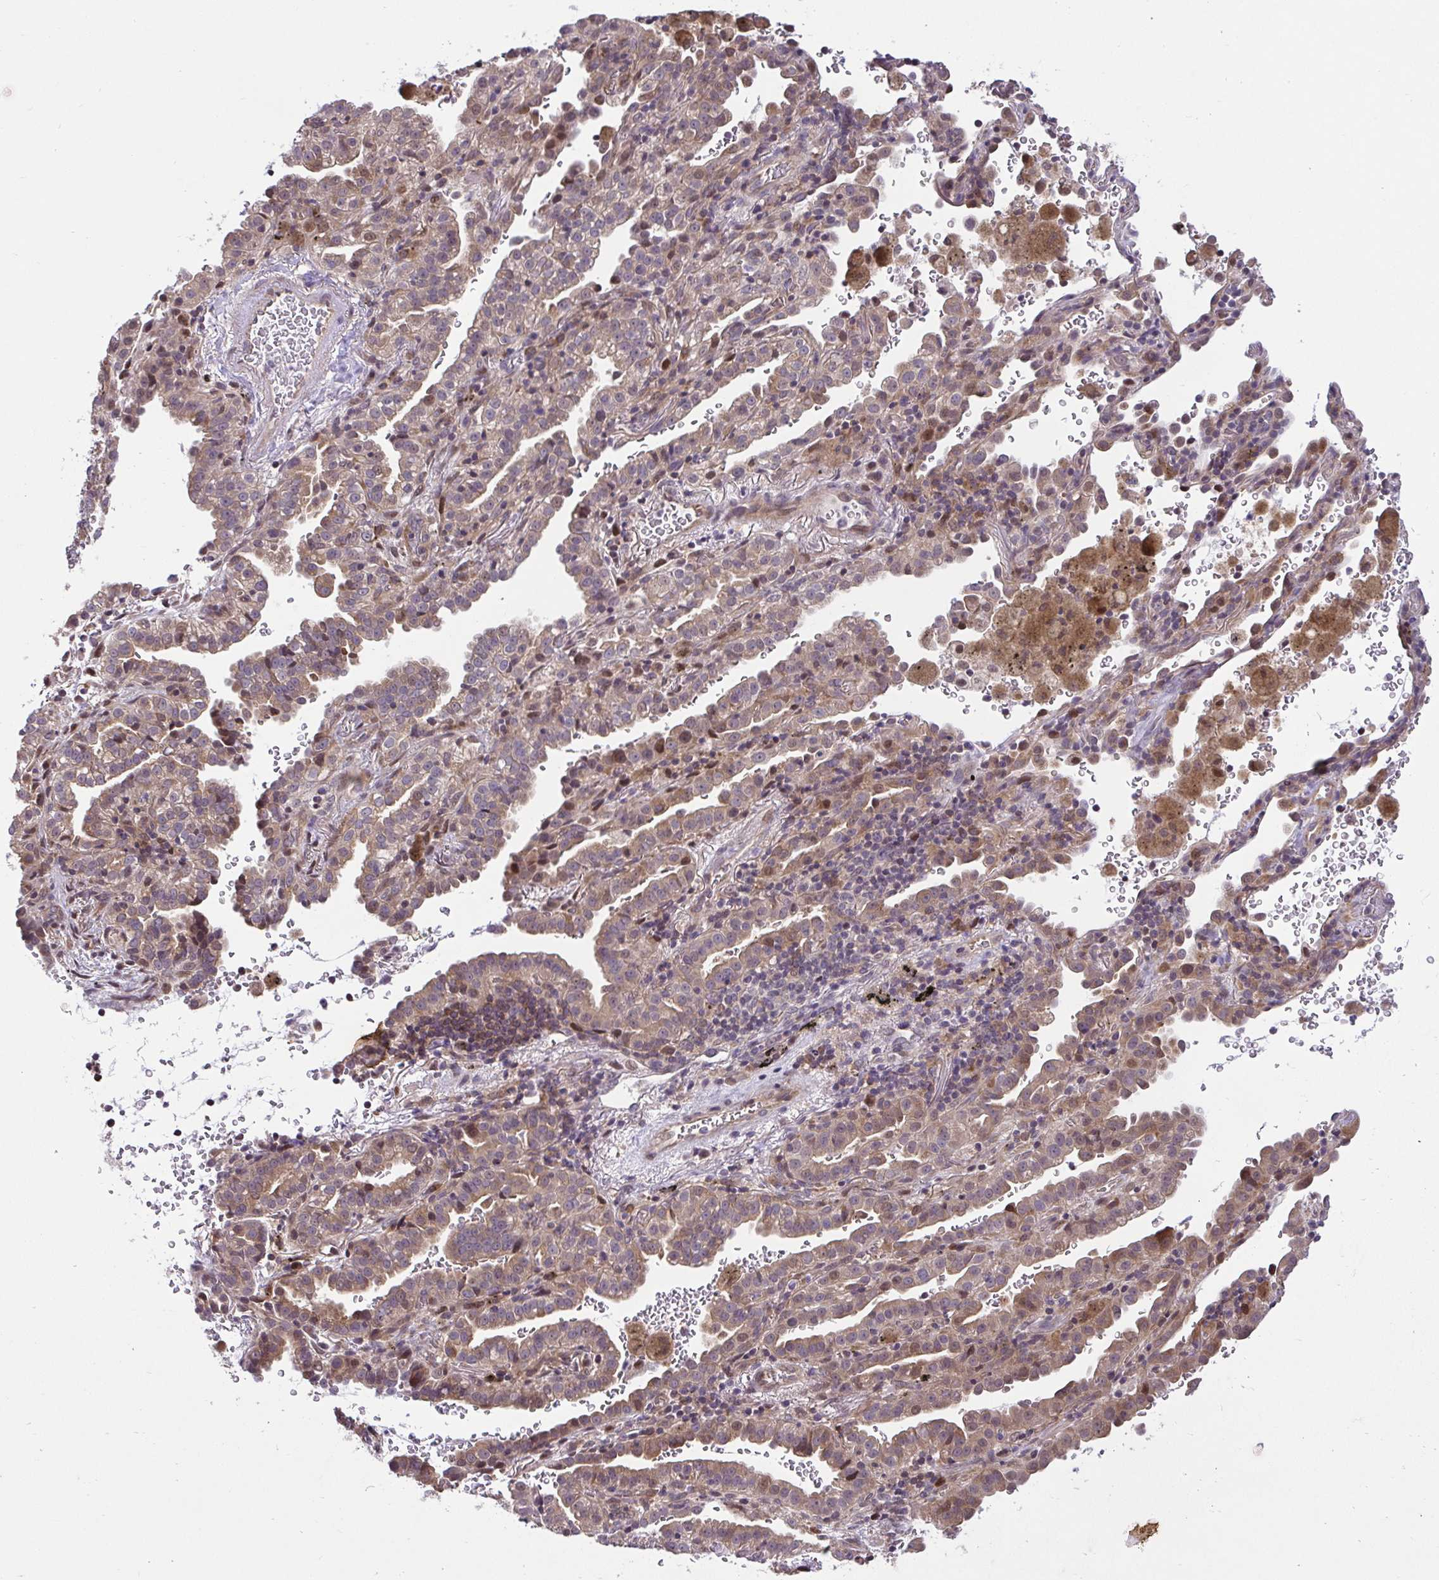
{"staining": {"intensity": "moderate", "quantity": ">75%", "location": "cytoplasmic/membranous,nuclear"}, "tissue": "lung cancer", "cell_type": "Tumor cells", "image_type": "cancer", "snomed": [{"axis": "morphology", "description": "Adenocarcinoma, NOS"}, {"axis": "topography", "description": "Lymph node"}, {"axis": "topography", "description": "Lung"}], "caption": "There is medium levels of moderate cytoplasmic/membranous and nuclear staining in tumor cells of lung adenocarcinoma, as demonstrated by immunohistochemical staining (brown color).", "gene": "RDH14", "patient": {"sex": "male", "age": 66}}